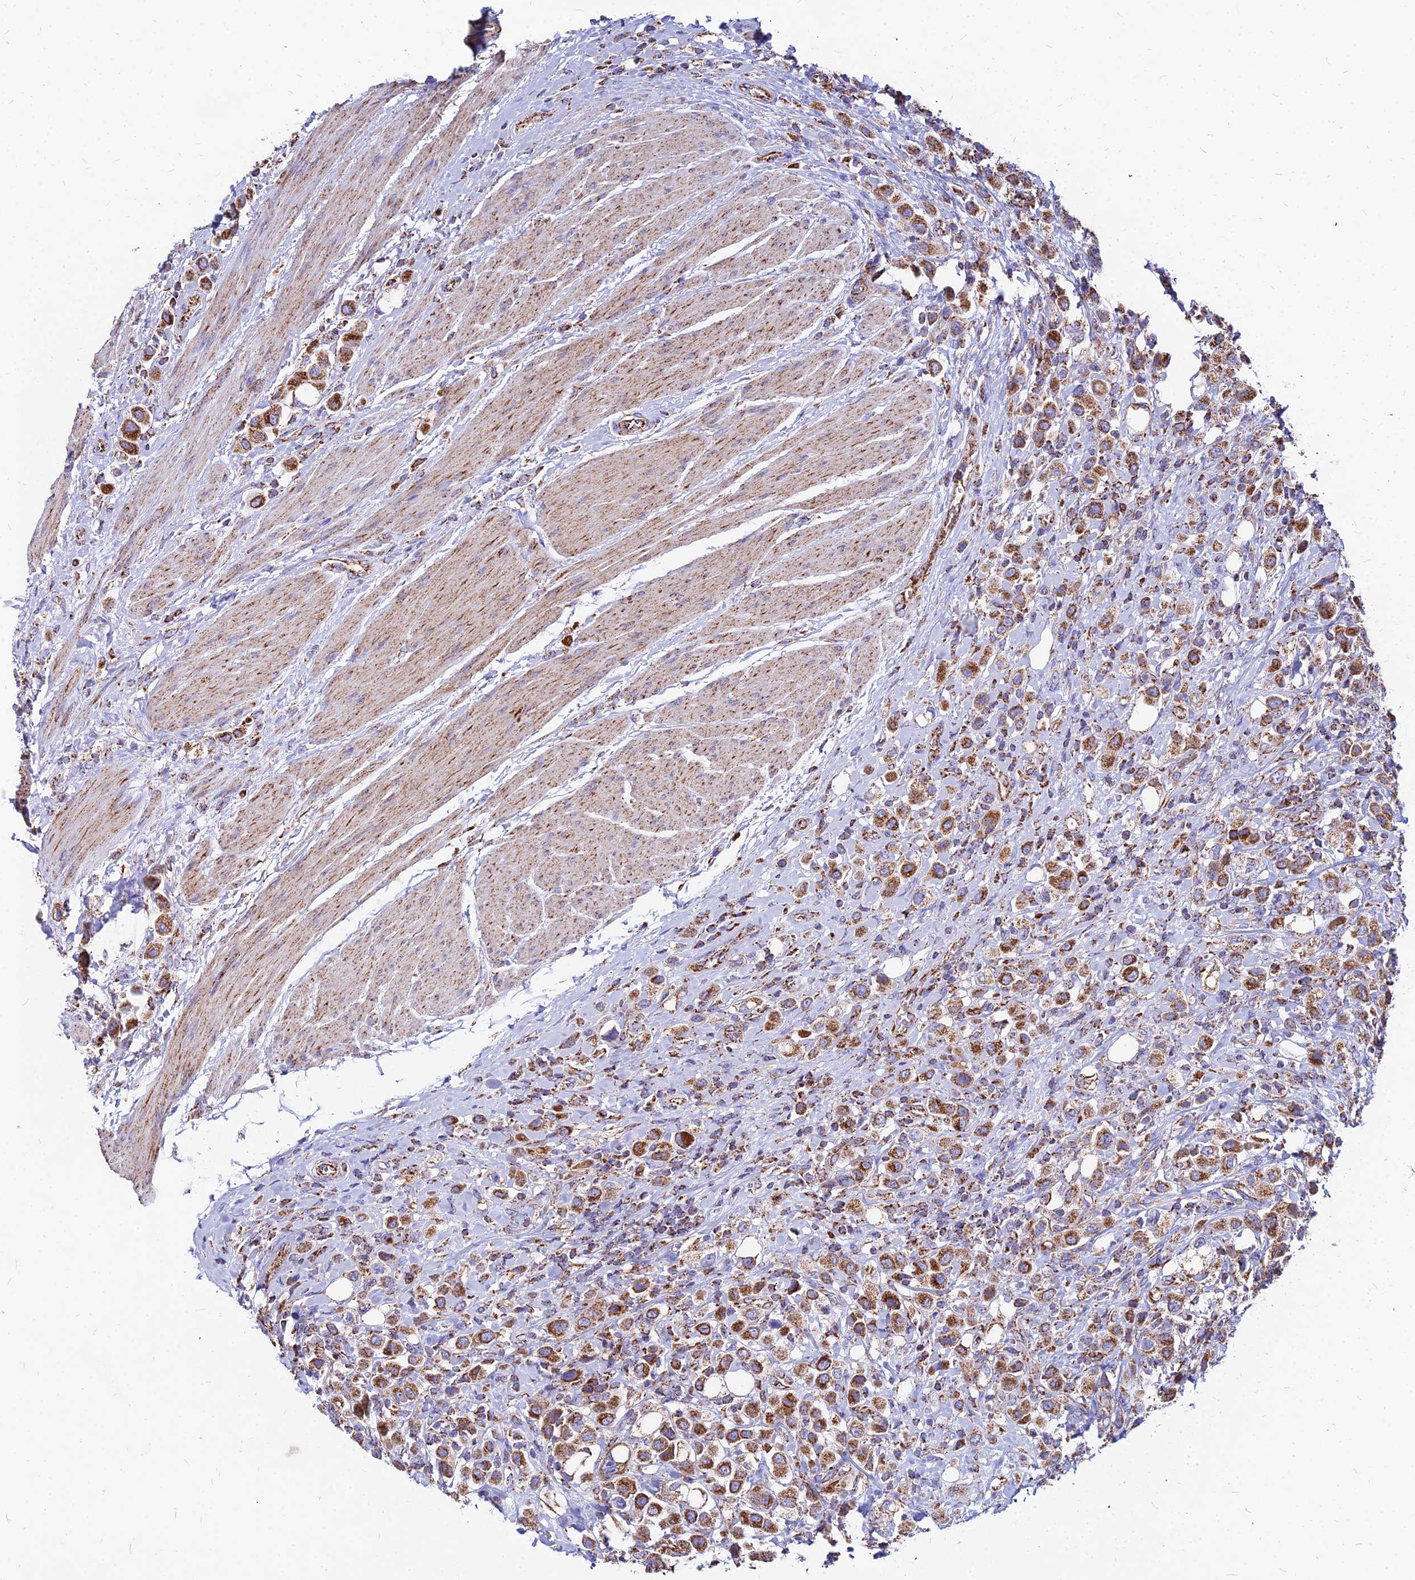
{"staining": {"intensity": "moderate", "quantity": ">75%", "location": "cytoplasmic/membranous"}, "tissue": "urothelial cancer", "cell_type": "Tumor cells", "image_type": "cancer", "snomed": [{"axis": "morphology", "description": "Urothelial carcinoma, High grade"}, {"axis": "topography", "description": "Urinary bladder"}], "caption": "The micrograph shows a brown stain indicating the presence of a protein in the cytoplasmic/membranous of tumor cells in urothelial cancer.", "gene": "DLD", "patient": {"sex": "male", "age": 50}}